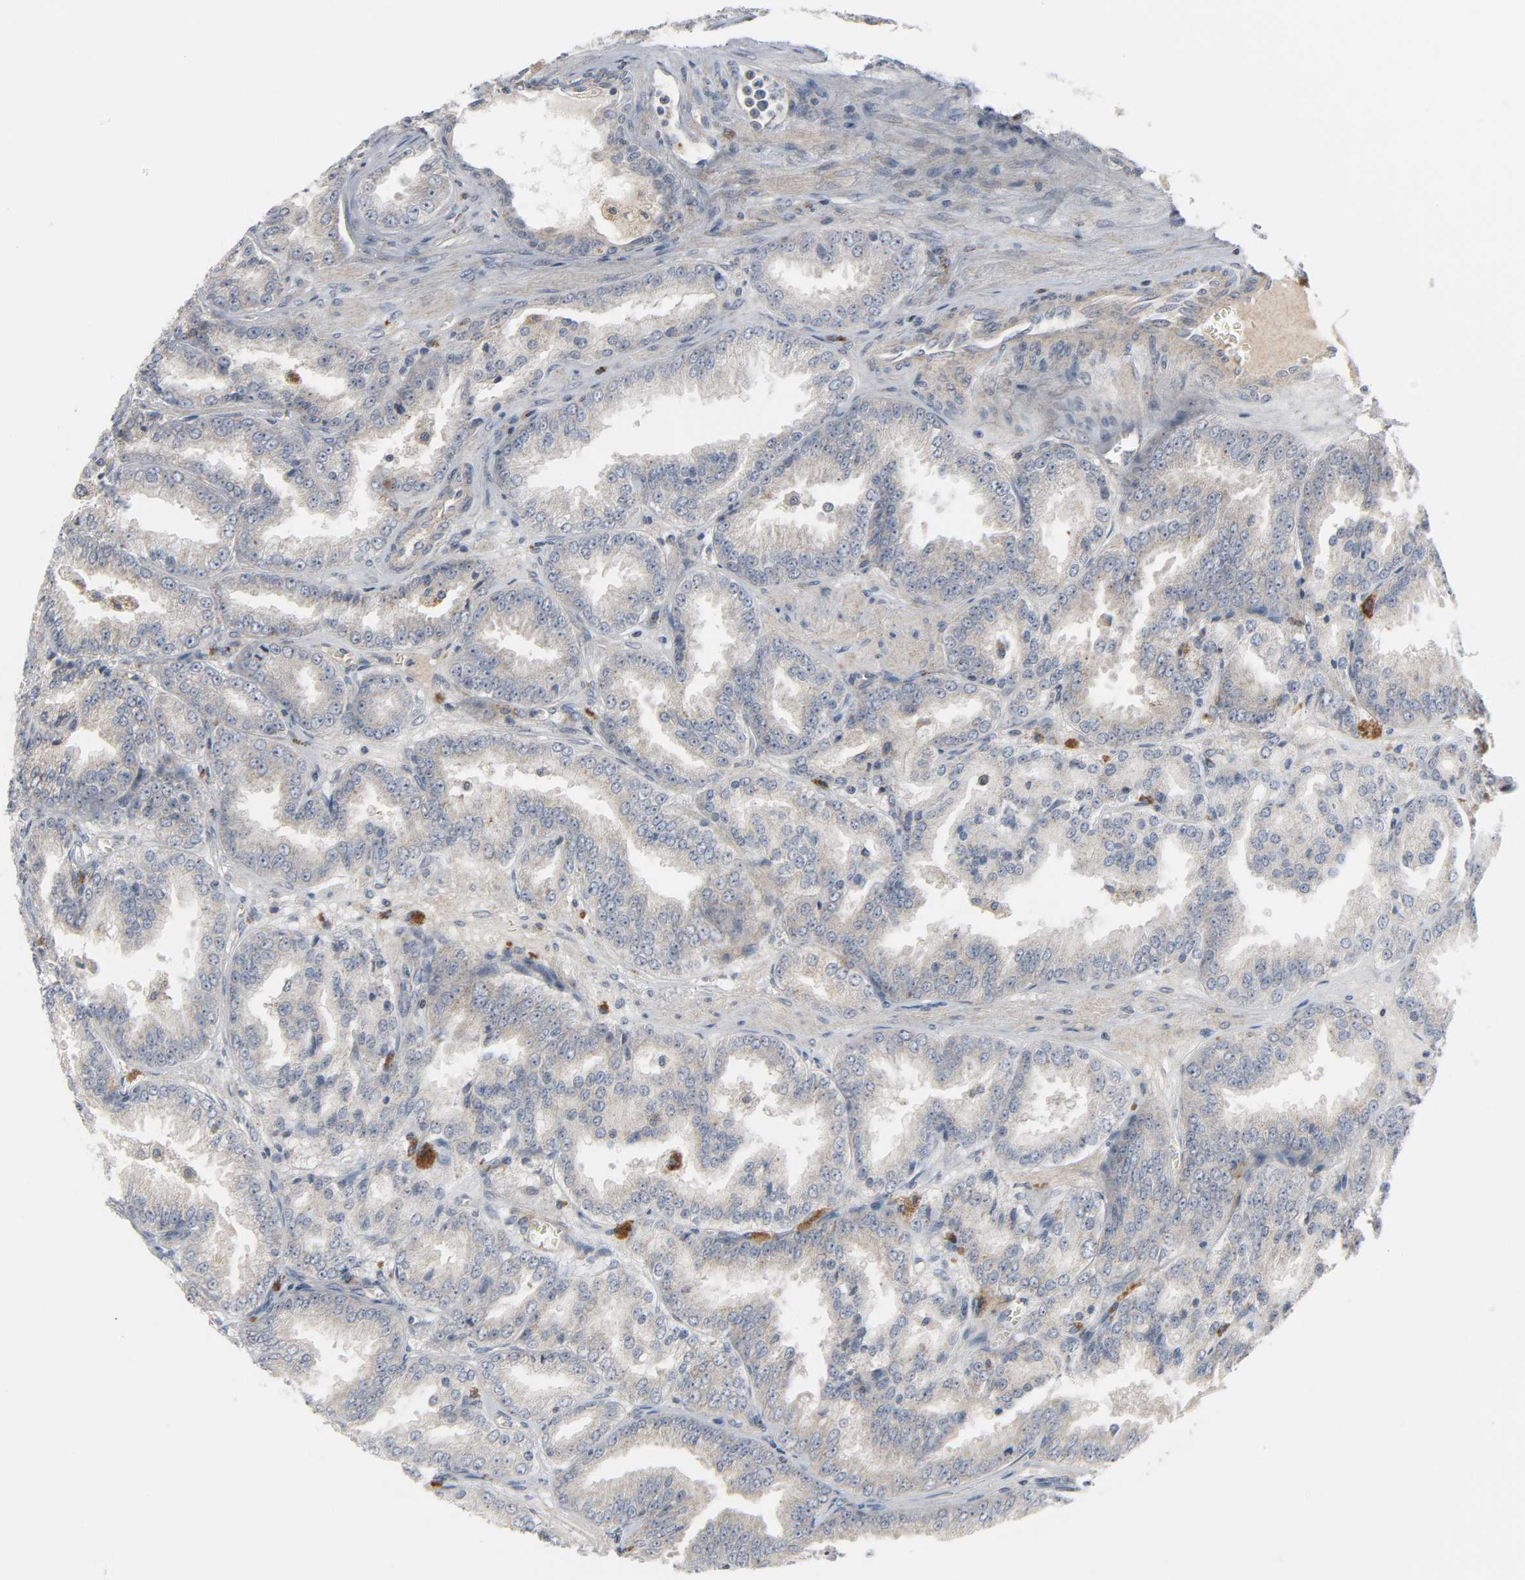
{"staining": {"intensity": "weak", "quantity": "25%-75%", "location": "cytoplasmic/membranous"}, "tissue": "prostate cancer", "cell_type": "Tumor cells", "image_type": "cancer", "snomed": [{"axis": "morphology", "description": "Adenocarcinoma, High grade"}, {"axis": "topography", "description": "Prostate"}], "caption": "Immunohistochemical staining of prostate cancer demonstrates low levels of weak cytoplasmic/membranous protein staining in about 25%-75% of tumor cells.", "gene": "CLIP1", "patient": {"sex": "male", "age": 61}}